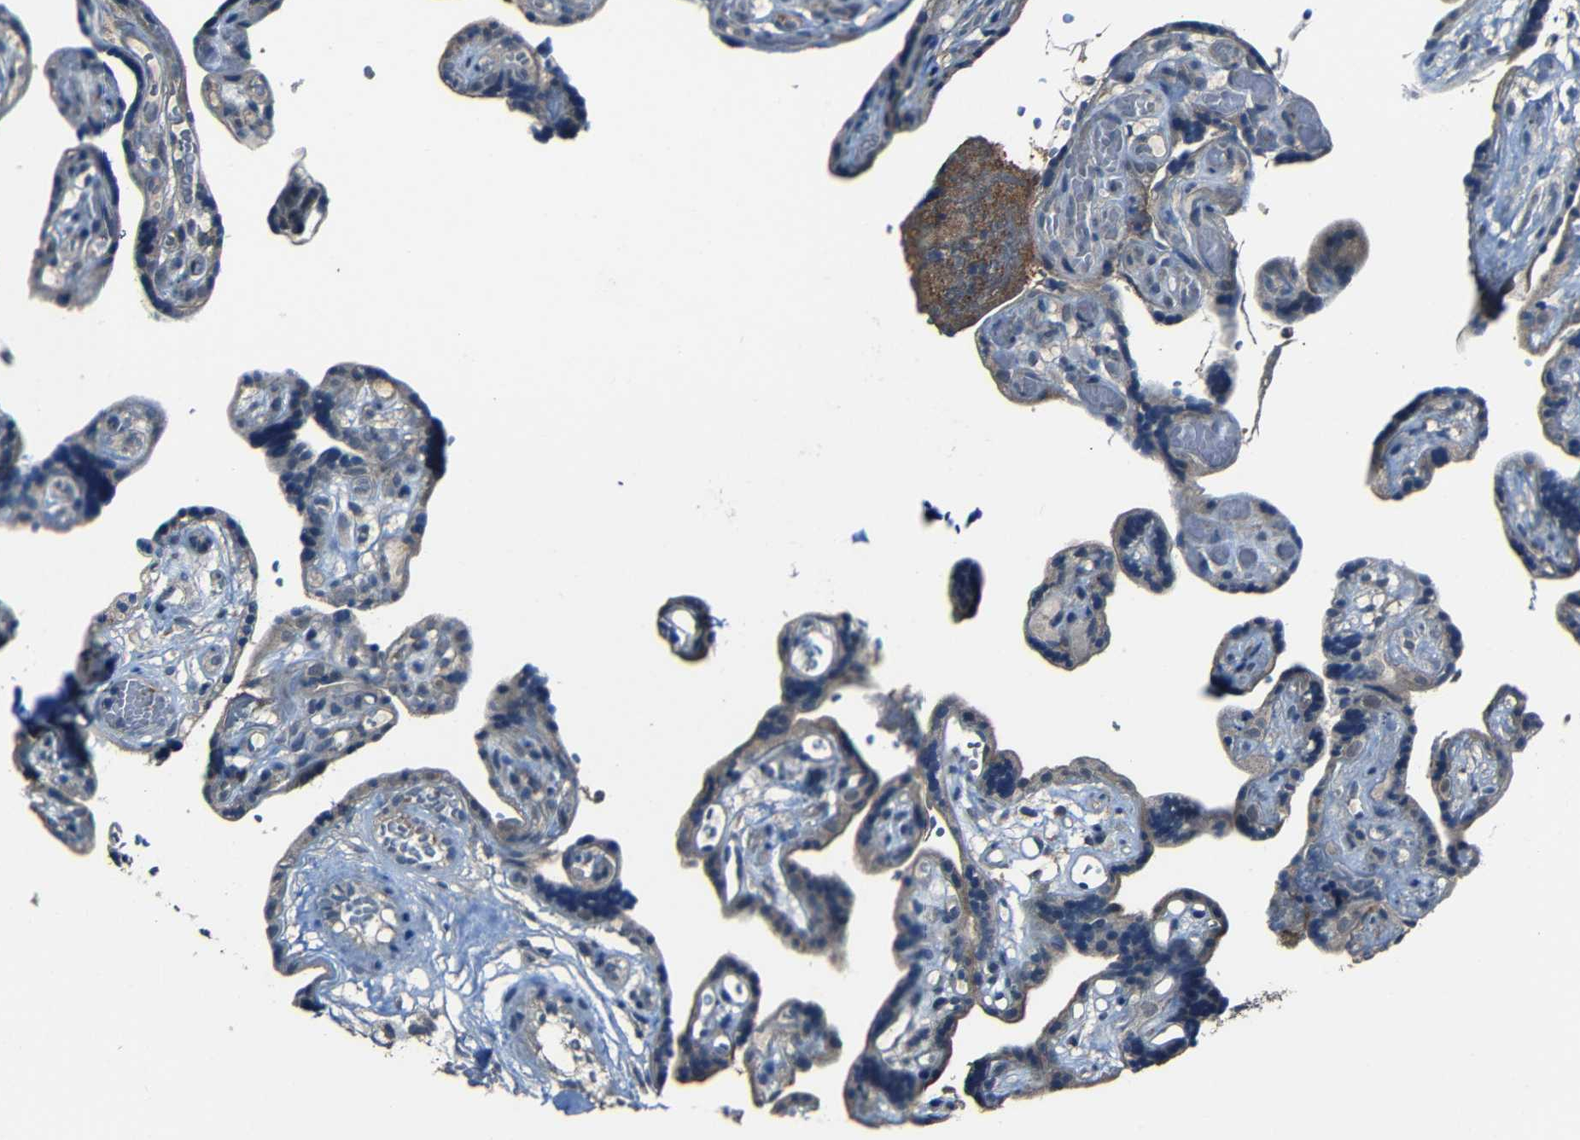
{"staining": {"intensity": "weak", "quantity": "25%-75%", "location": "cytoplasmic/membranous"}, "tissue": "placenta", "cell_type": "Decidual cells", "image_type": "normal", "snomed": [{"axis": "morphology", "description": "Normal tissue, NOS"}, {"axis": "topography", "description": "Placenta"}], "caption": "Immunohistochemical staining of normal placenta exhibits 25%-75% levels of weak cytoplasmic/membranous protein expression in about 25%-75% of decidual cells.", "gene": "SLA", "patient": {"sex": "female", "age": 30}}